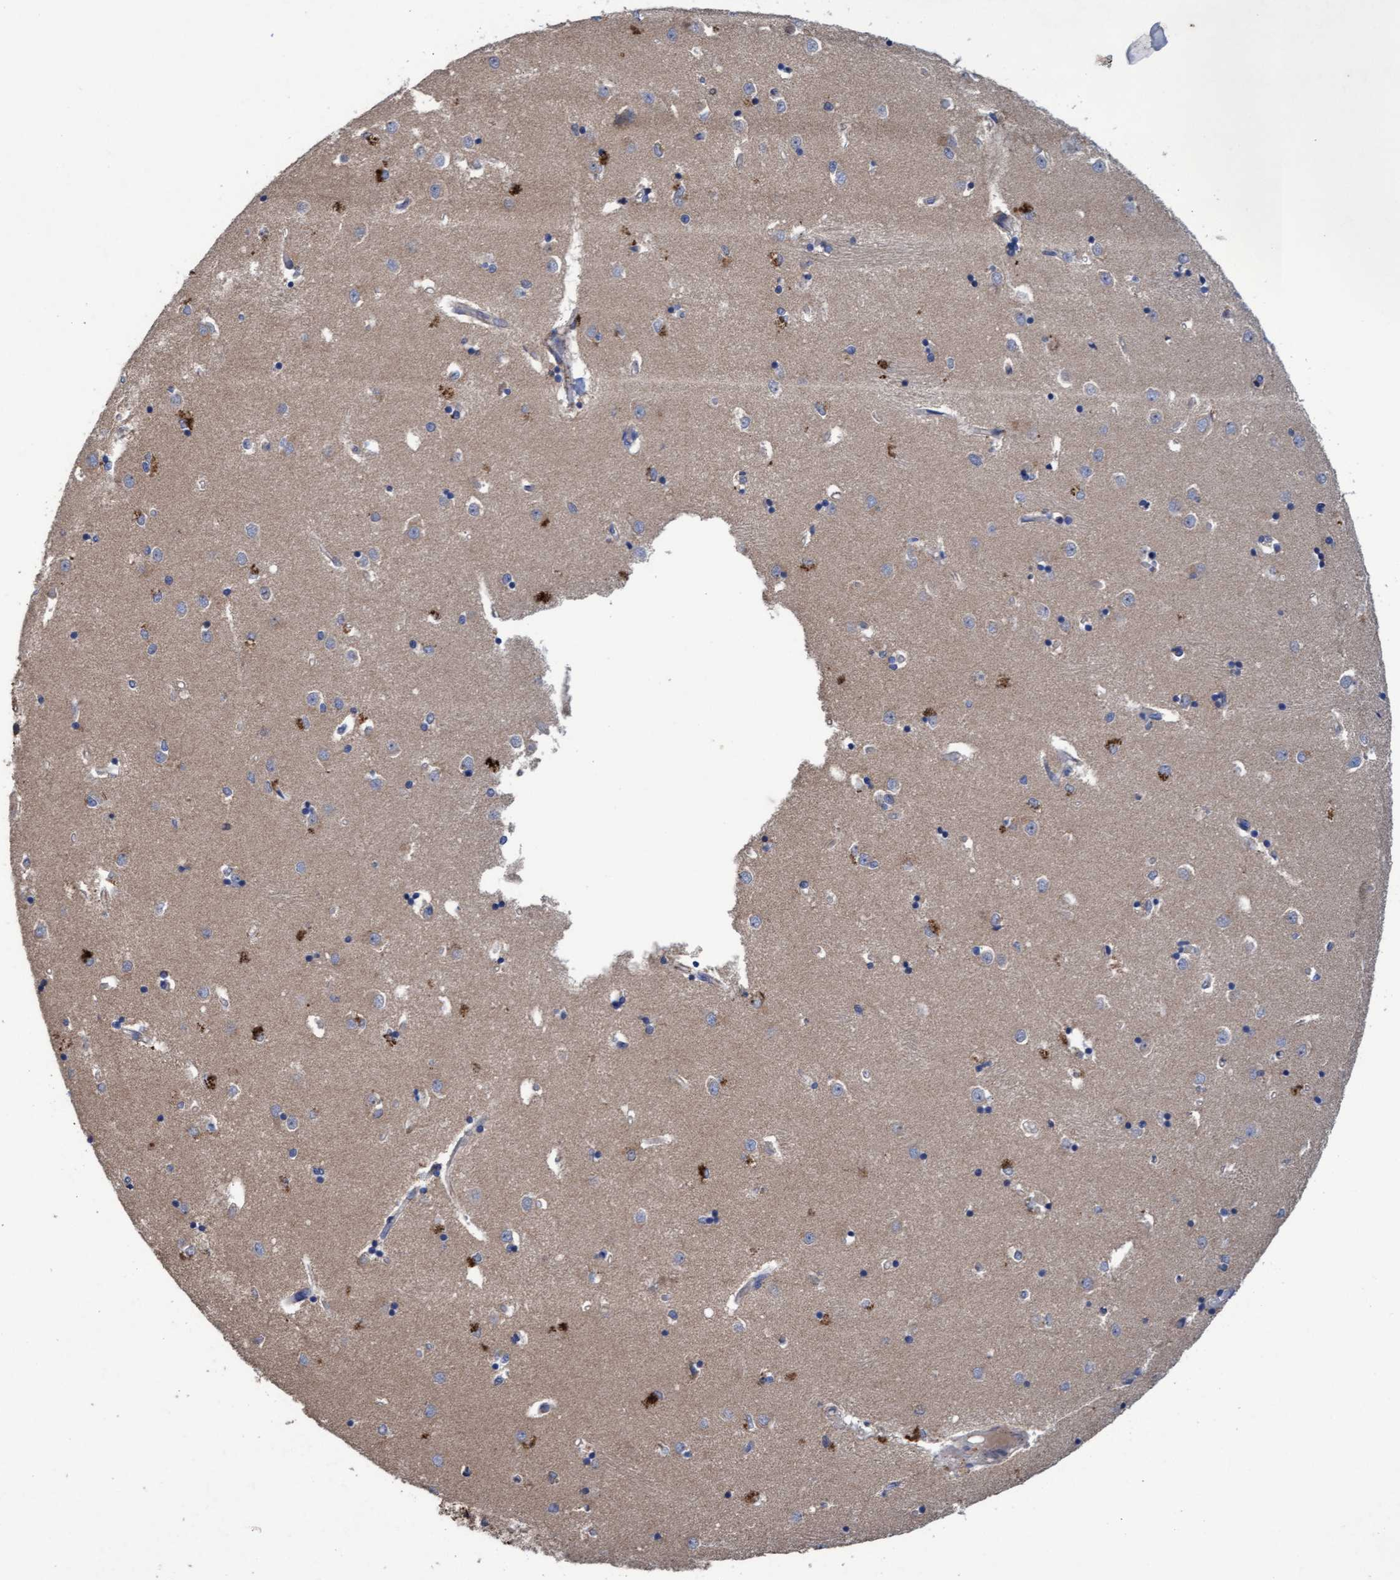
{"staining": {"intensity": "moderate", "quantity": "<25%", "location": "cytoplasmic/membranous"}, "tissue": "caudate", "cell_type": "Glial cells", "image_type": "normal", "snomed": [{"axis": "morphology", "description": "Normal tissue, NOS"}, {"axis": "topography", "description": "Smooth muscle"}], "caption": "Protein staining demonstrates moderate cytoplasmic/membranous staining in about <25% of glial cells in unremarkable caudate. (Brightfield microscopy of DAB IHC at high magnification).", "gene": "MRPL38", "patient": {"sex": "male", "age": 84}}